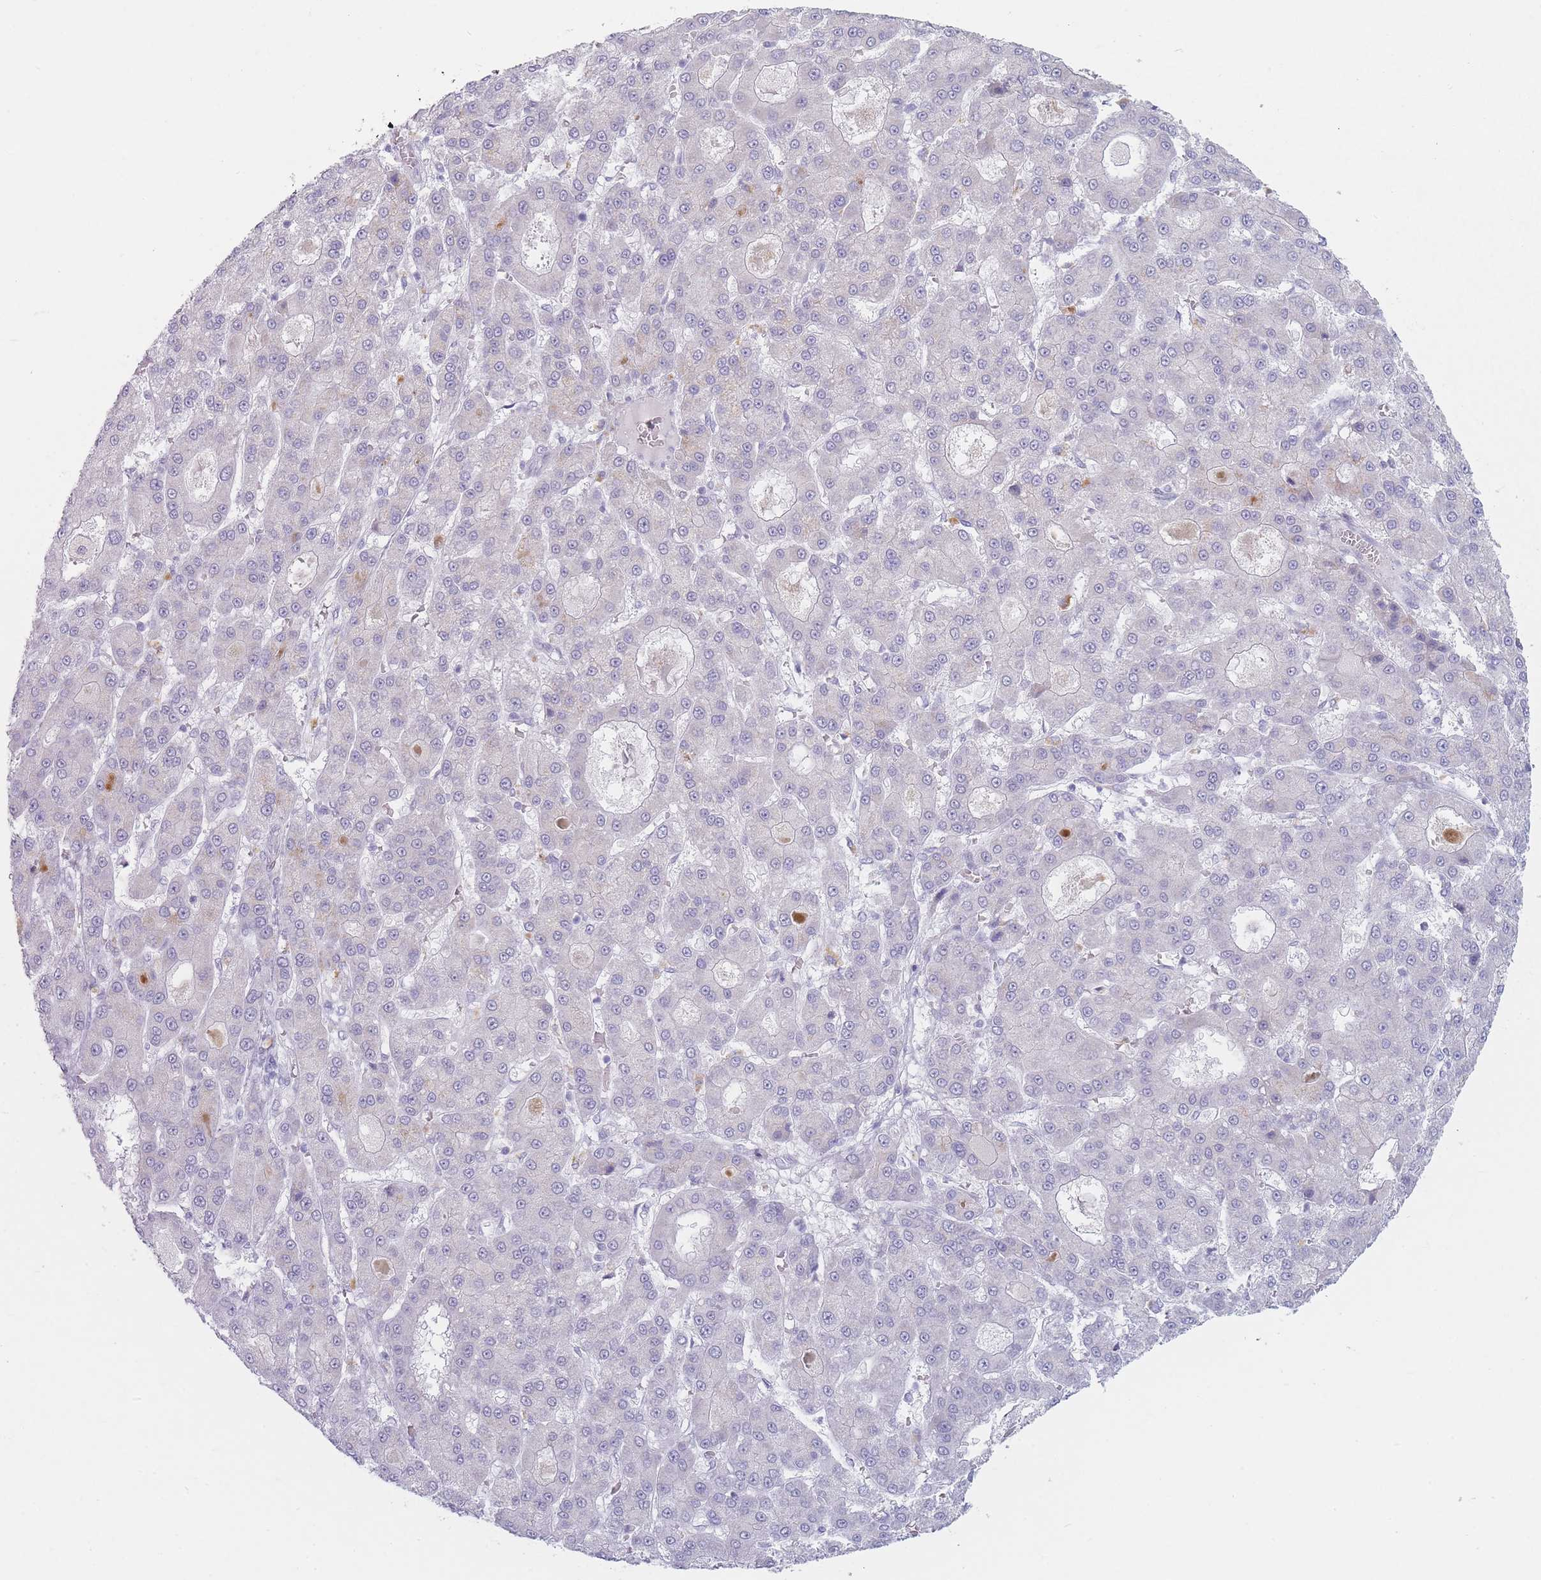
{"staining": {"intensity": "negative", "quantity": "none", "location": "none"}, "tissue": "liver cancer", "cell_type": "Tumor cells", "image_type": "cancer", "snomed": [{"axis": "morphology", "description": "Carcinoma, Hepatocellular, NOS"}, {"axis": "topography", "description": "Liver"}], "caption": "Immunohistochemistry (IHC) of human liver cancer reveals no expression in tumor cells.", "gene": "IFNA6", "patient": {"sex": "male", "age": 70}}